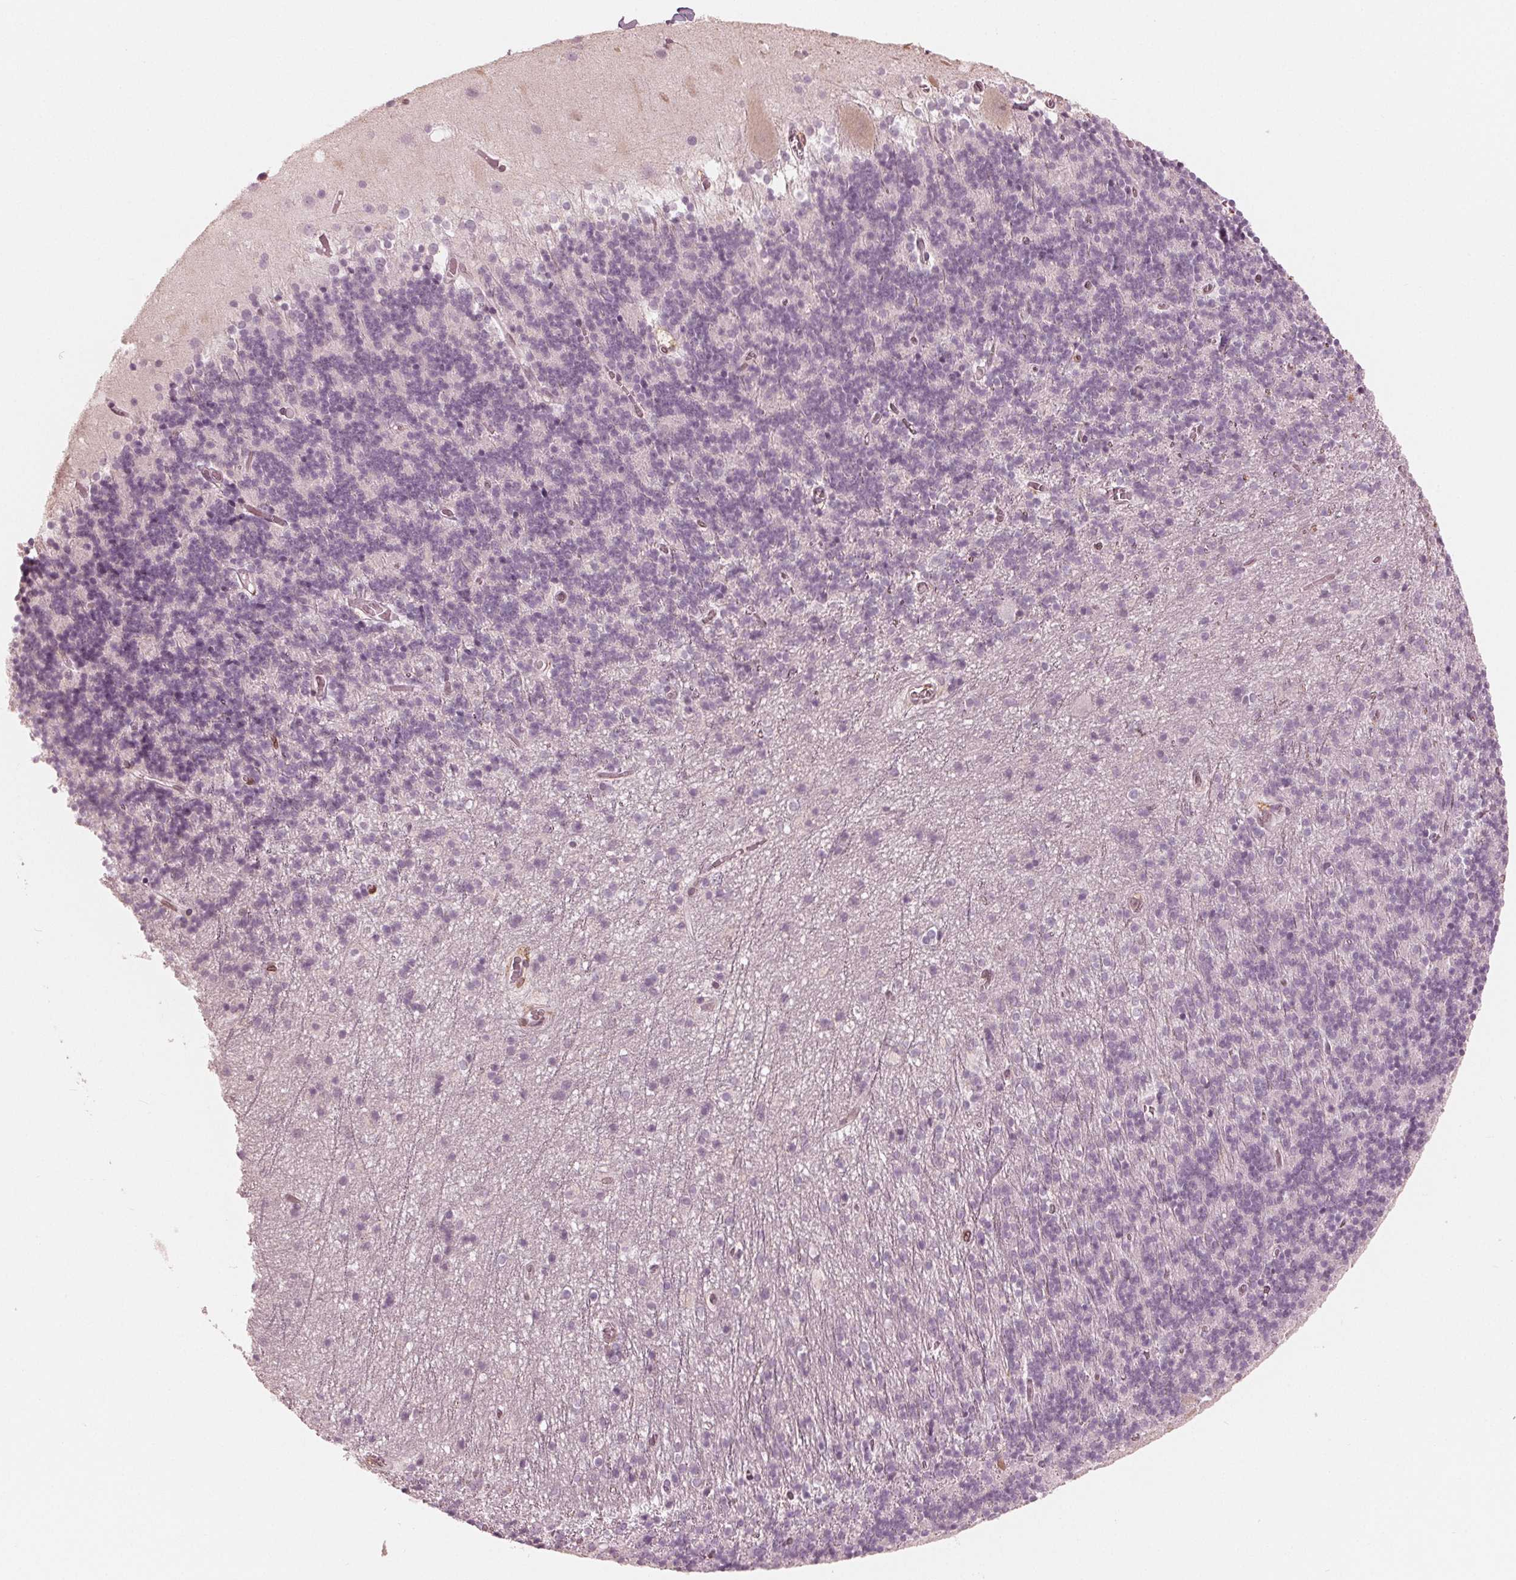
{"staining": {"intensity": "negative", "quantity": "none", "location": "none"}, "tissue": "cerebellum", "cell_type": "Cells in granular layer", "image_type": "normal", "snomed": [{"axis": "morphology", "description": "Normal tissue, NOS"}, {"axis": "topography", "description": "Cerebellum"}], "caption": "This is an IHC histopathology image of normal human cerebellum. There is no expression in cells in granular layer.", "gene": "IKBIP", "patient": {"sex": "male", "age": 70}}